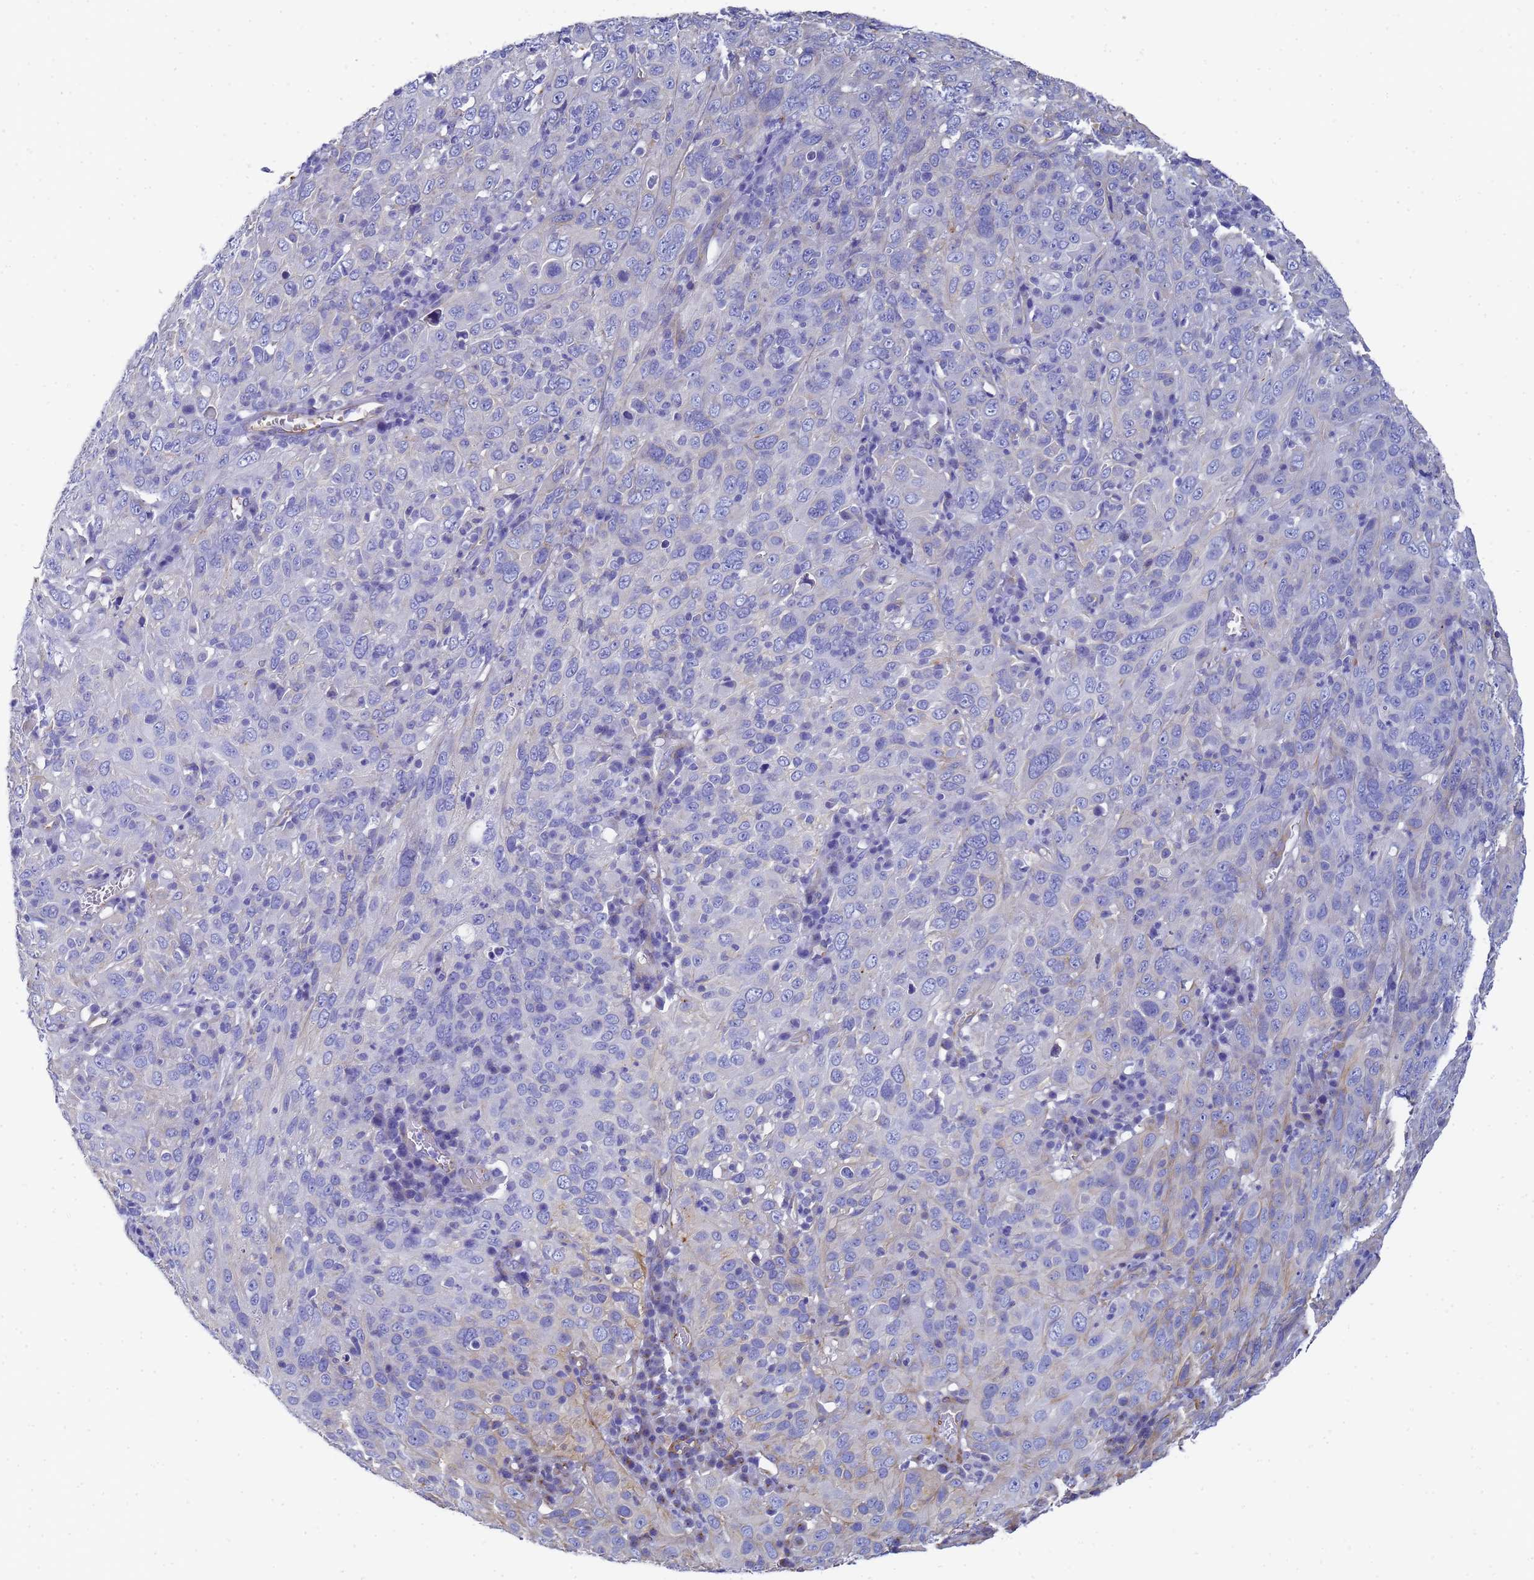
{"staining": {"intensity": "negative", "quantity": "none", "location": "none"}, "tissue": "cervical cancer", "cell_type": "Tumor cells", "image_type": "cancer", "snomed": [{"axis": "morphology", "description": "Squamous cell carcinoma, NOS"}, {"axis": "topography", "description": "Cervix"}], "caption": "Tumor cells show no significant expression in cervical cancer. The staining is performed using DAB brown chromogen with nuclei counter-stained in using hematoxylin.", "gene": "TUBB1", "patient": {"sex": "female", "age": 46}}